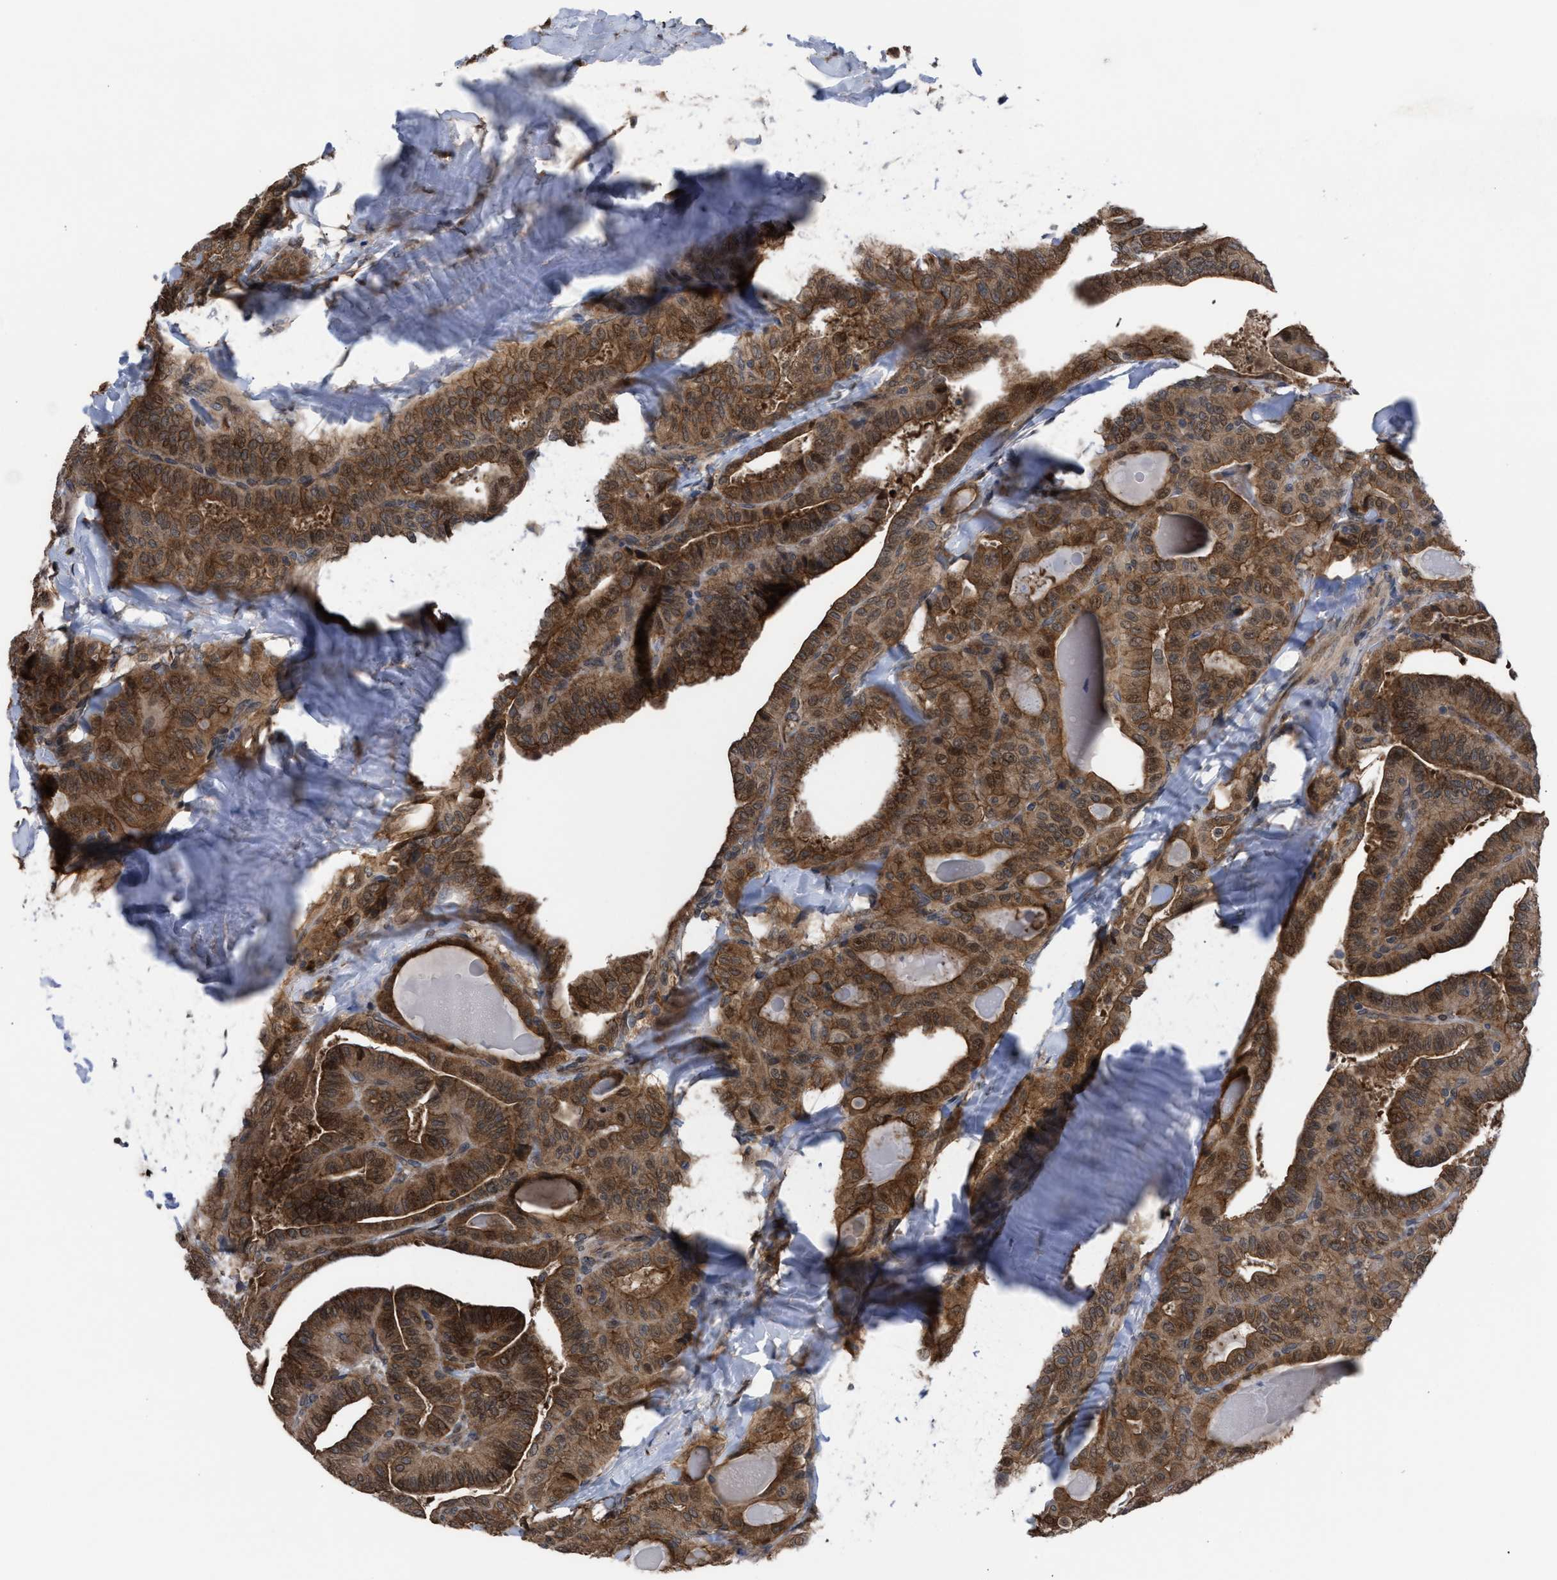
{"staining": {"intensity": "moderate", "quantity": ">75%", "location": "cytoplasmic/membranous"}, "tissue": "thyroid cancer", "cell_type": "Tumor cells", "image_type": "cancer", "snomed": [{"axis": "morphology", "description": "Papillary adenocarcinoma, NOS"}, {"axis": "topography", "description": "Thyroid gland"}], "caption": "Immunohistochemistry (IHC) (DAB) staining of human thyroid papillary adenocarcinoma shows moderate cytoplasmic/membranous protein expression in approximately >75% of tumor cells. (brown staining indicates protein expression, while blue staining denotes nuclei).", "gene": "TP53BP2", "patient": {"sex": "male", "age": 77}}